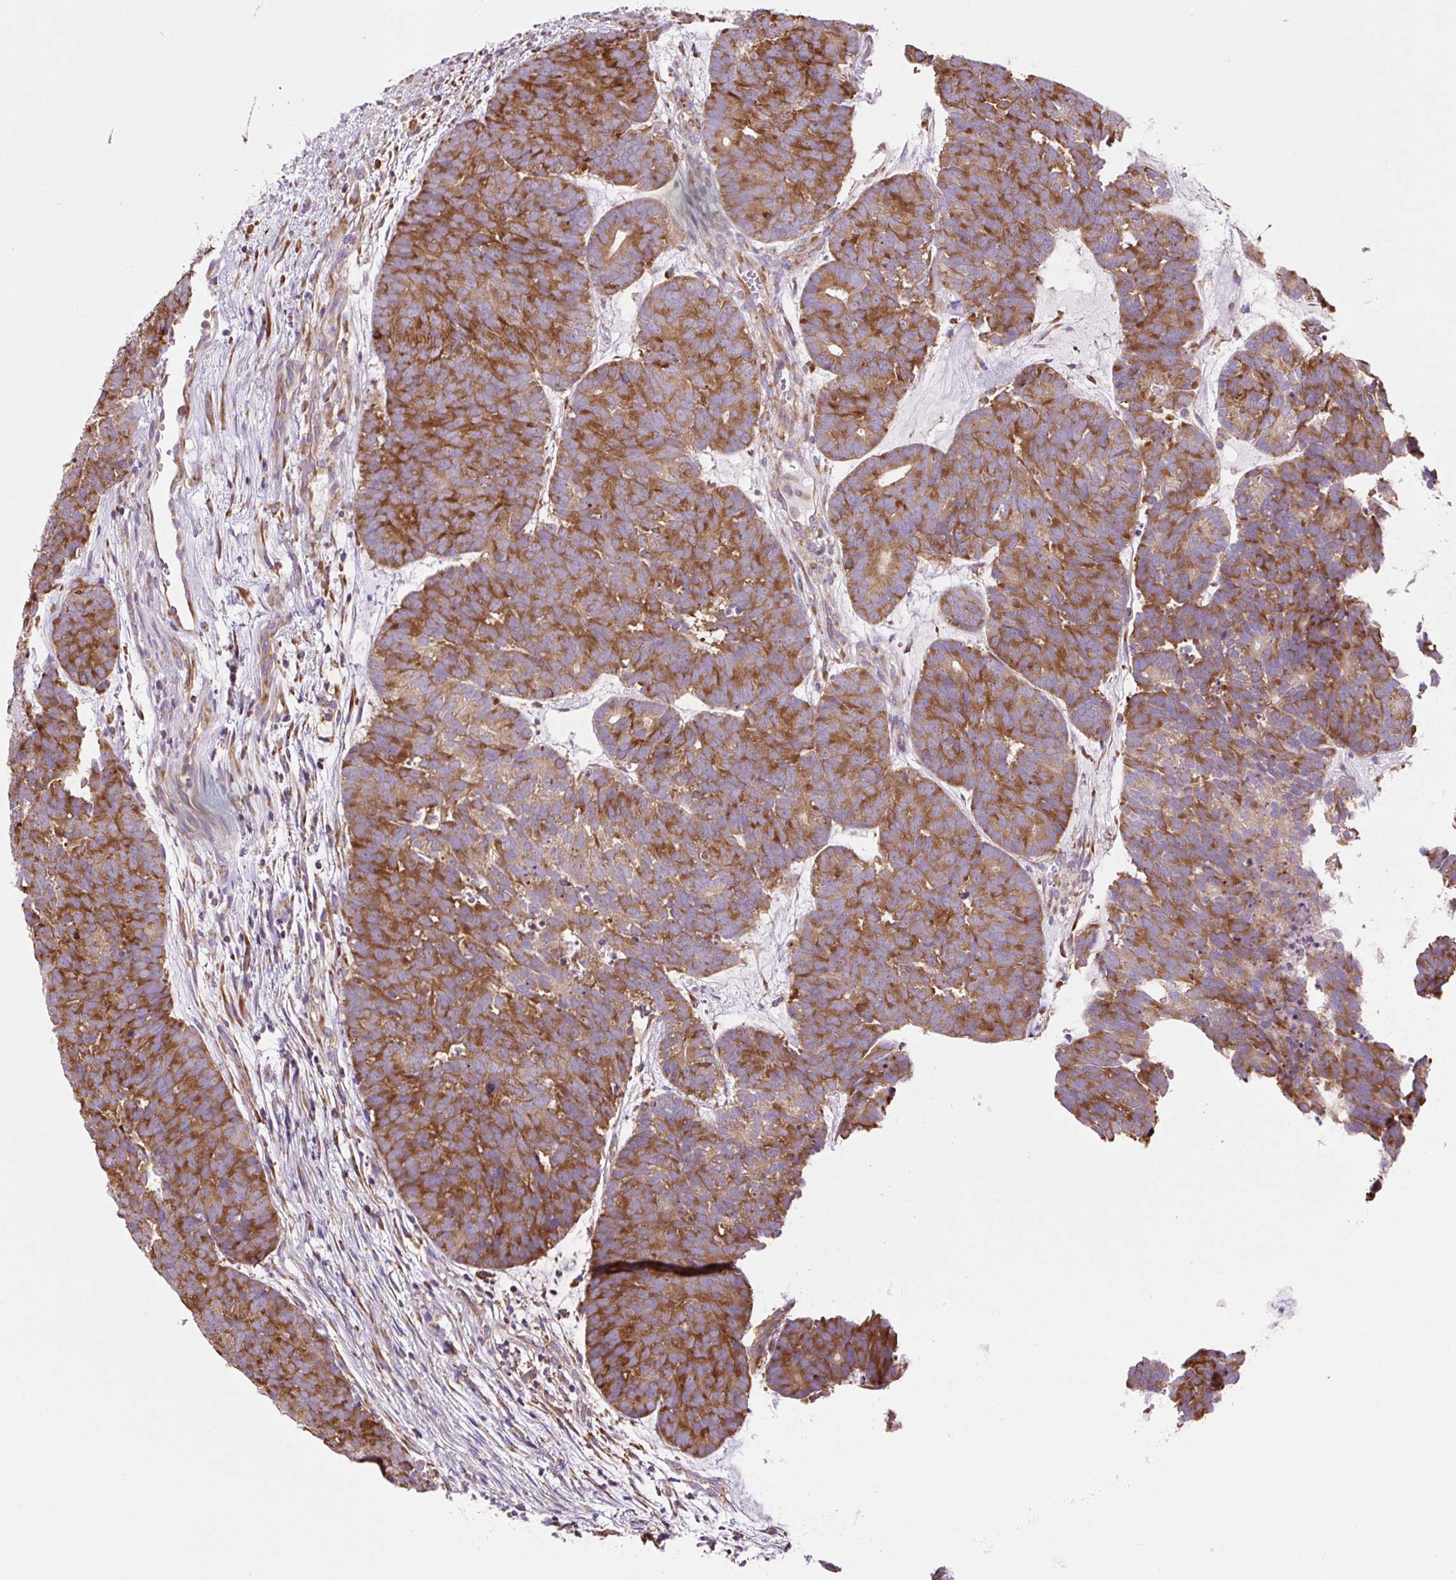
{"staining": {"intensity": "moderate", "quantity": ">75%", "location": "cytoplasmic/membranous"}, "tissue": "head and neck cancer", "cell_type": "Tumor cells", "image_type": "cancer", "snomed": [{"axis": "morphology", "description": "Adenocarcinoma, NOS"}, {"axis": "topography", "description": "Head-Neck"}], "caption": "The photomicrograph demonstrates immunohistochemical staining of head and neck cancer. There is moderate cytoplasmic/membranous expression is present in approximately >75% of tumor cells.", "gene": "RPS23", "patient": {"sex": "female", "age": 81}}